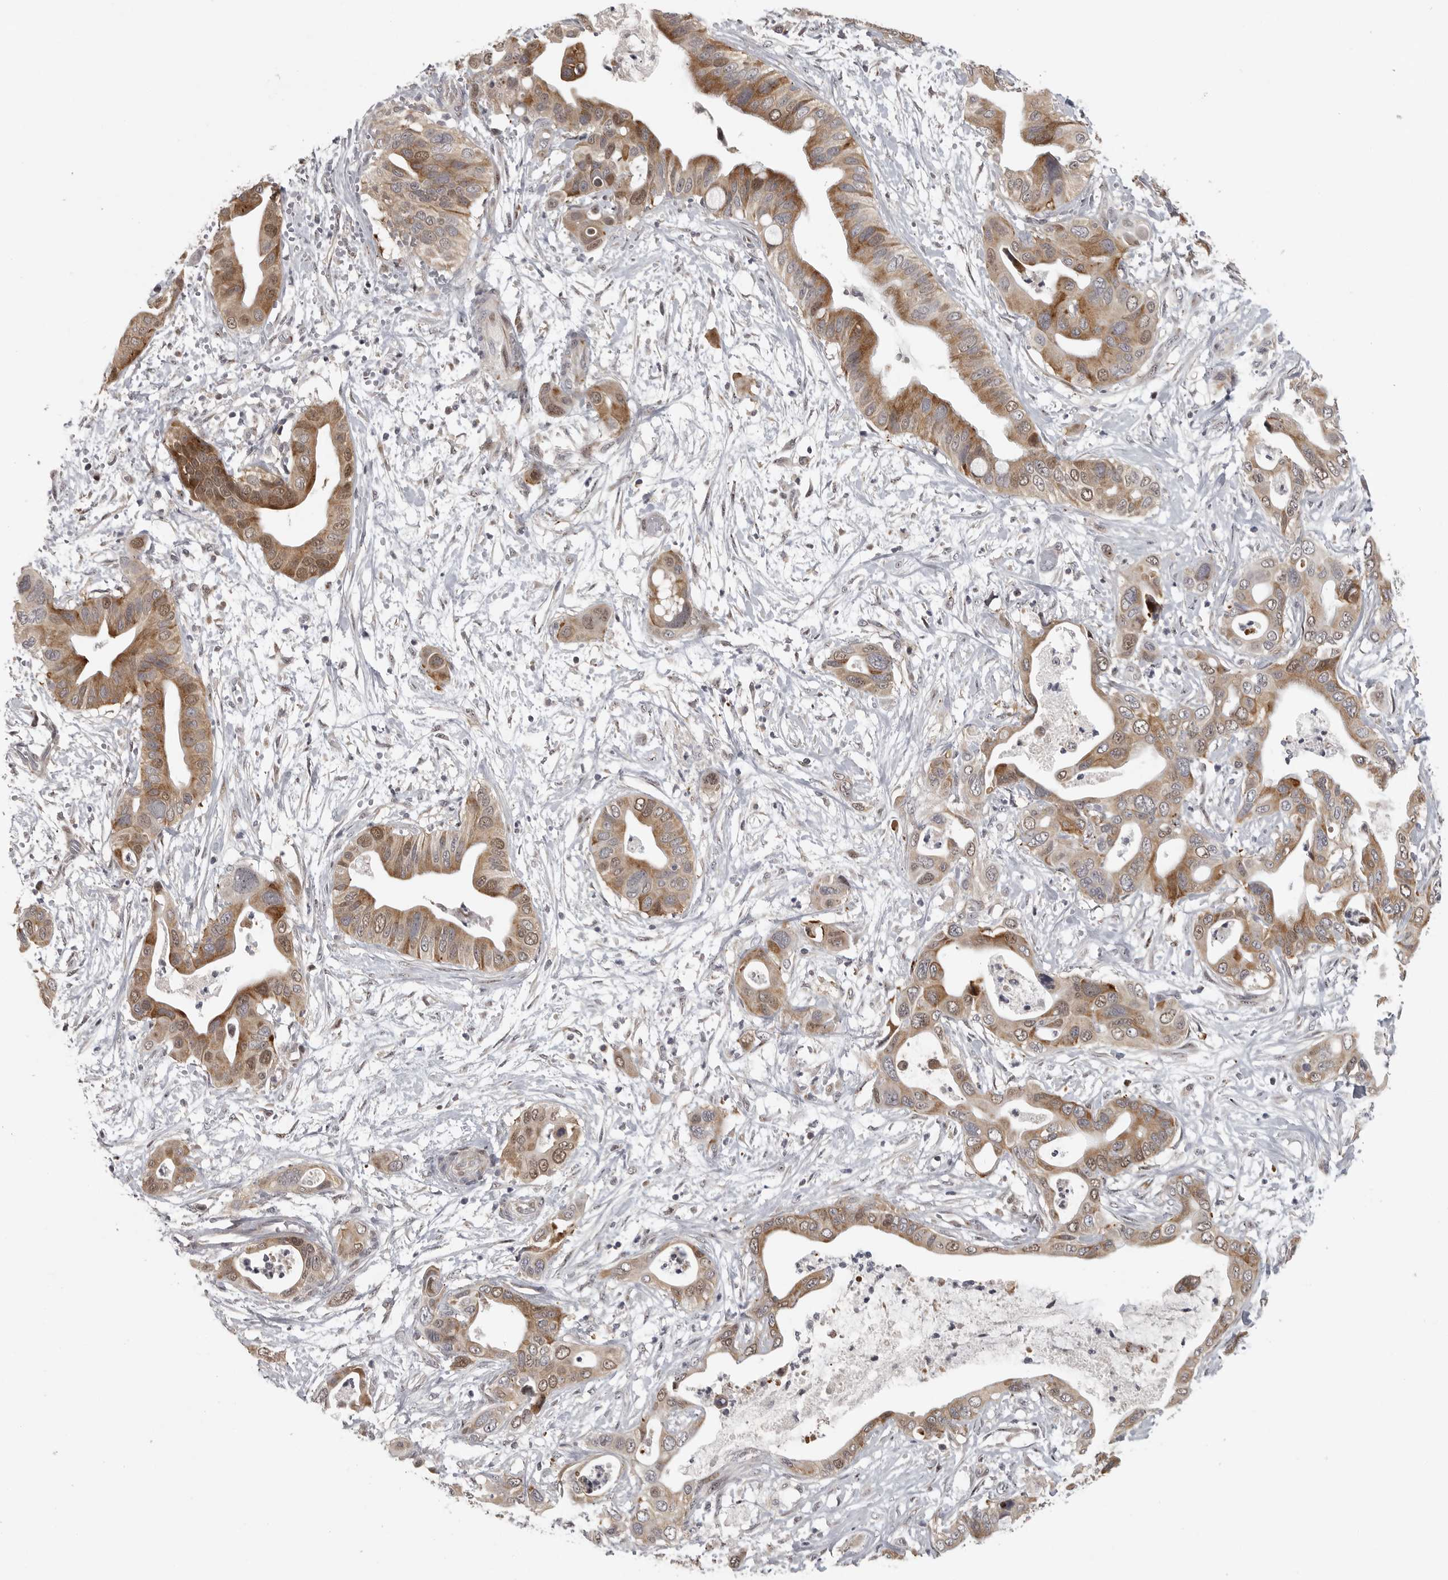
{"staining": {"intensity": "moderate", "quantity": ">75%", "location": "cytoplasmic/membranous,nuclear"}, "tissue": "pancreatic cancer", "cell_type": "Tumor cells", "image_type": "cancer", "snomed": [{"axis": "morphology", "description": "Adenocarcinoma, NOS"}, {"axis": "topography", "description": "Pancreas"}], "caption": "This is an image of IHC staining of pancreatic adenocarcinoma, which shows moderate positivity in the cytoplasmic/membranous and nuclear of tumor cells.", "gene": "POLE2", "patient": {"sex": "male", "age": 66}}